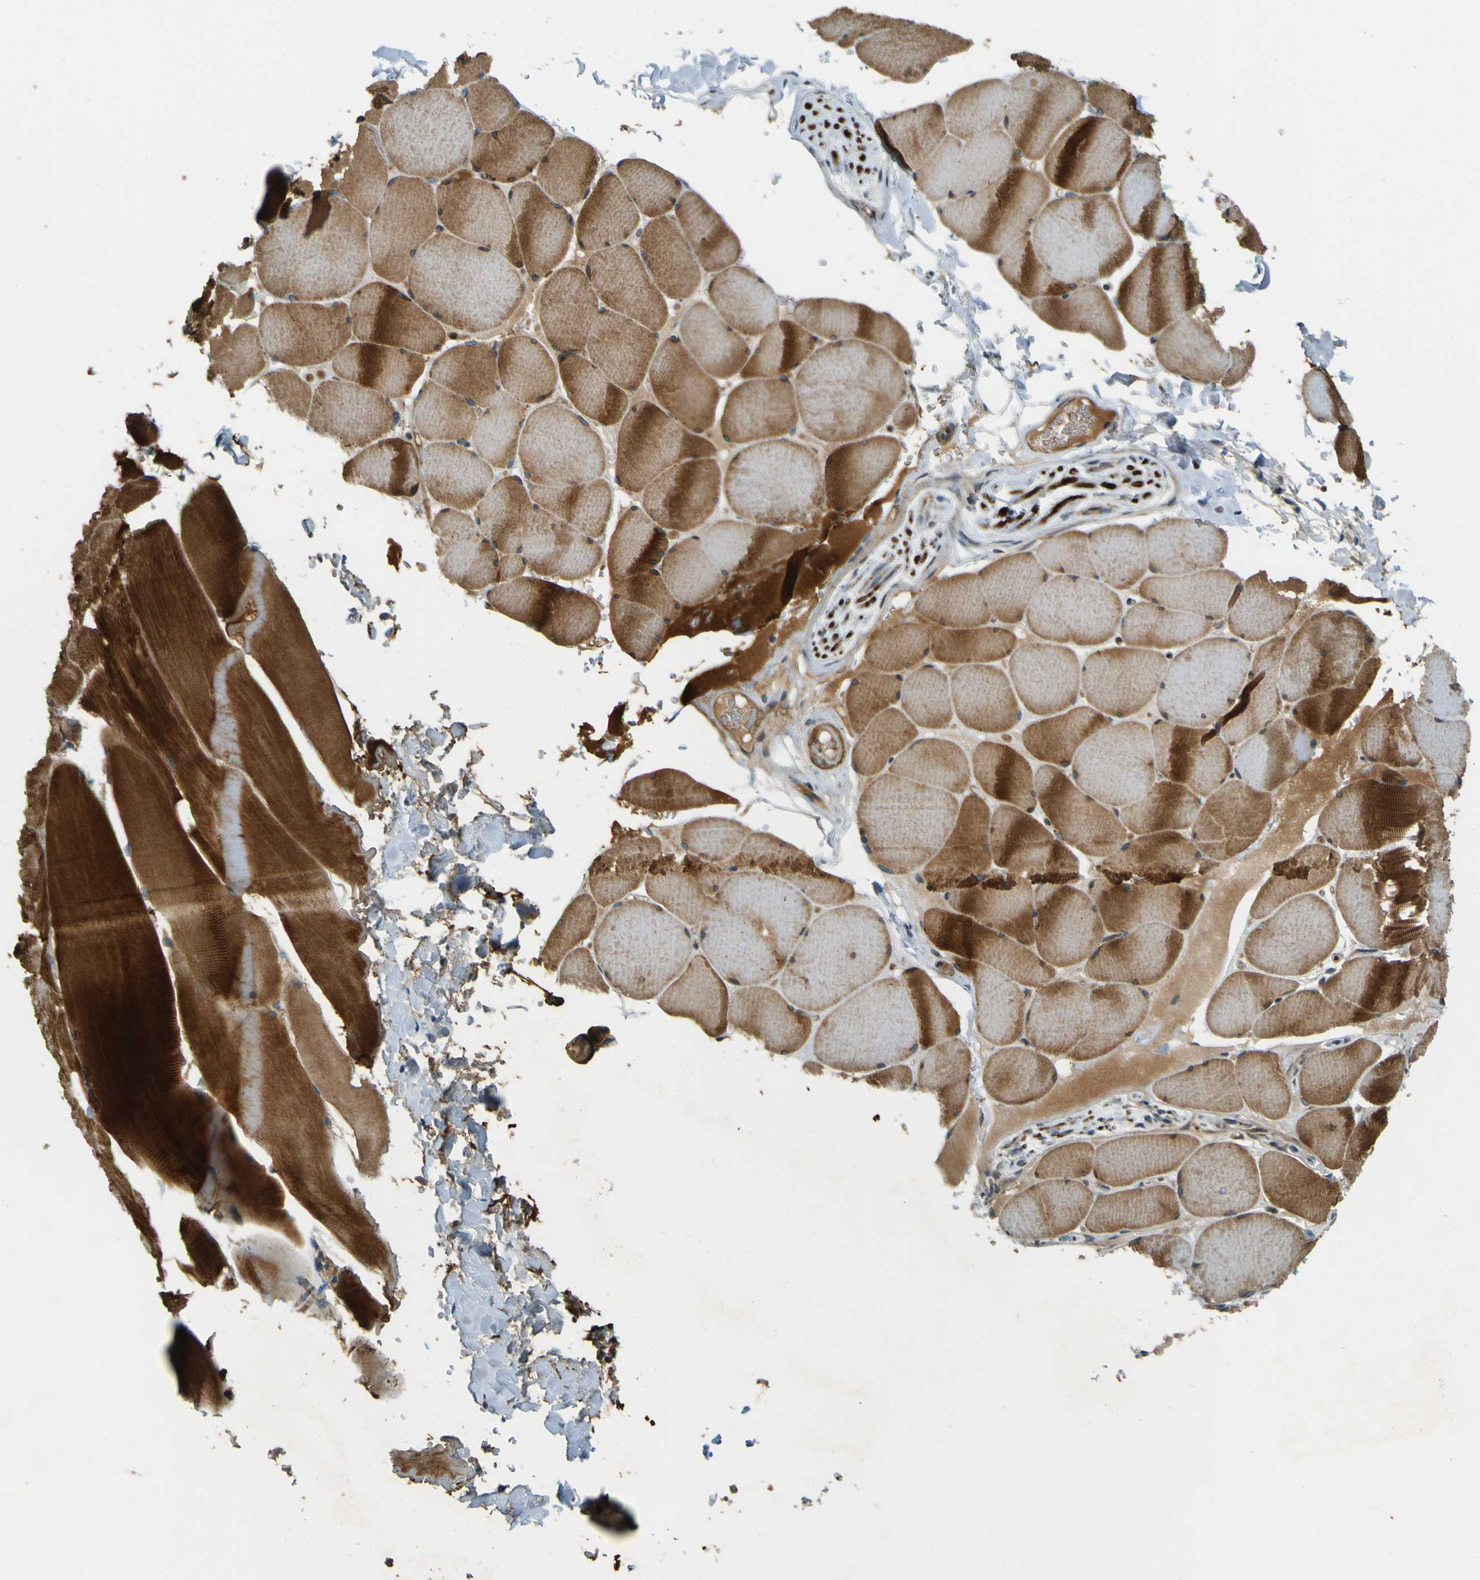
{"staining": {"intensity": "strong", "quantity": ">75%", "location": "cytoplasmic/membranous"}, "tissue": "skeletal muscle", "cell_type": "Myocytes", "image_type": "normal", "snomed": [{"axis": "morphology", "description": "Normal tissue, NOS"}, {"axis": "topography", "description": "Skin"}, {"axis": "topography", "description": "Skeletal muscle"}], "caption": "This is a micrograph of IHC staining of normal skeletal muscle, which shows strong staining in the cytoplasmic/membranous of myocytes.", "gene": "LPCAT1", "patient": {"sex": "male", "age": 83}}